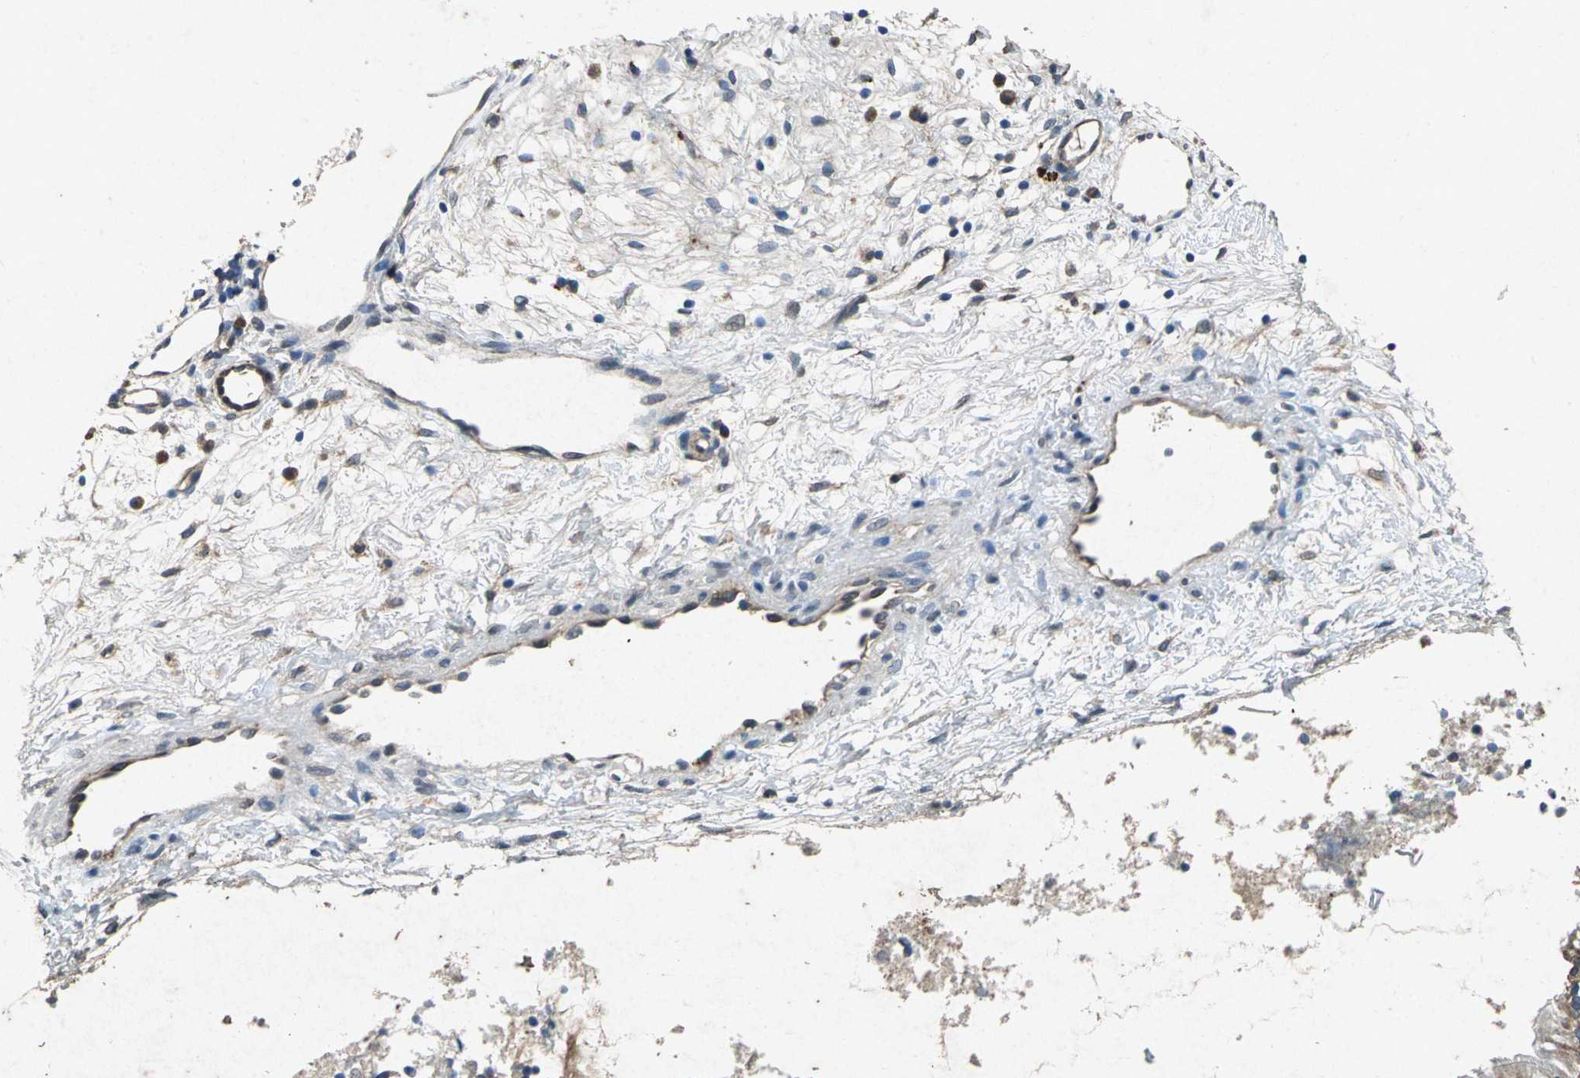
{"staining": {"intensity": "moderate", "quantity": ">75%", "location": "cytoplasmic/membranous"}, "tissue": "nasopharynx", "cell_type": "Respiratory epithelial cells", "image_type": "normal", "snomed": [{"axis": "morphology", "description": "Normal tissue, NOS"}, {"axis": "topography", "description": "Nasopharynx"}], "caption": "This micrograph reveals immunohistochemistry (IHC) staining of unremarkable human nasopharynx, with medium moderate cytoplasmic/membranous expression in approximately >75% of respiratory epithelial cells.", "gene": "HSP90AB1", "patient": {"sex": "male", "age": 21}}